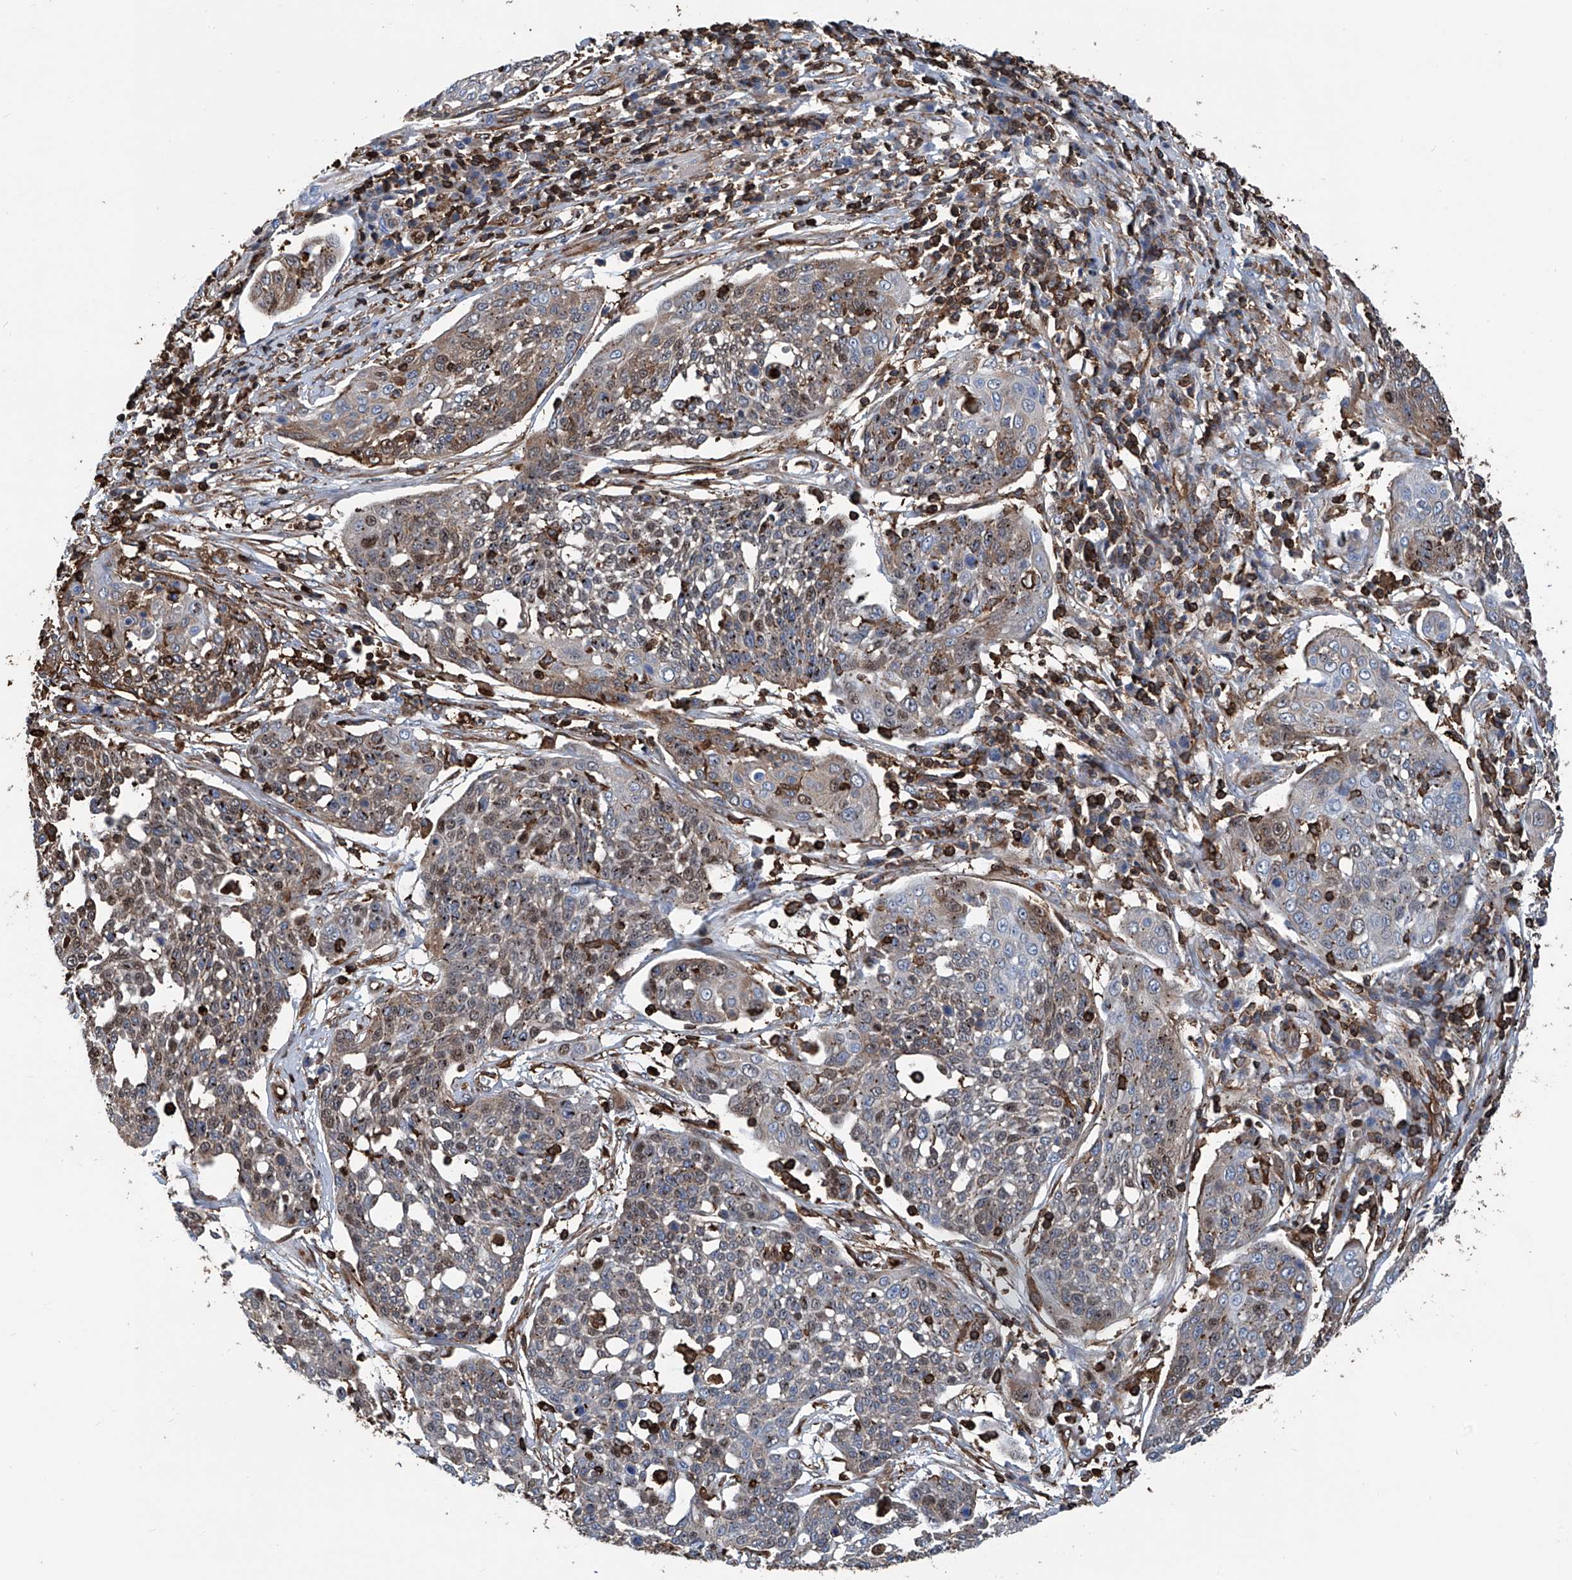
{"staining": {"intensity": "weak", "quantity": "25%-75%", "location": "cytoplasmic/membranous,nuclear"}, "tissue": "cervical cancer", "cell_type": "Tumor cells", "image_type": "cancer", "snomed": [{"axis": "morphology", "description": "Squamous cell carcinoma, NOS"}, {"axis": "topography", "description": "Cervix"}], "caption": "IHC photomicrograph of cervical cancer stained for a protein (brown), which reveals low levels of weak cytoplasmic/membranous and nuclear staining in approximately 25%-75% of tumor cells.", "gene": "ZNF484", "patient": {"sex": "female", "age": 34}}